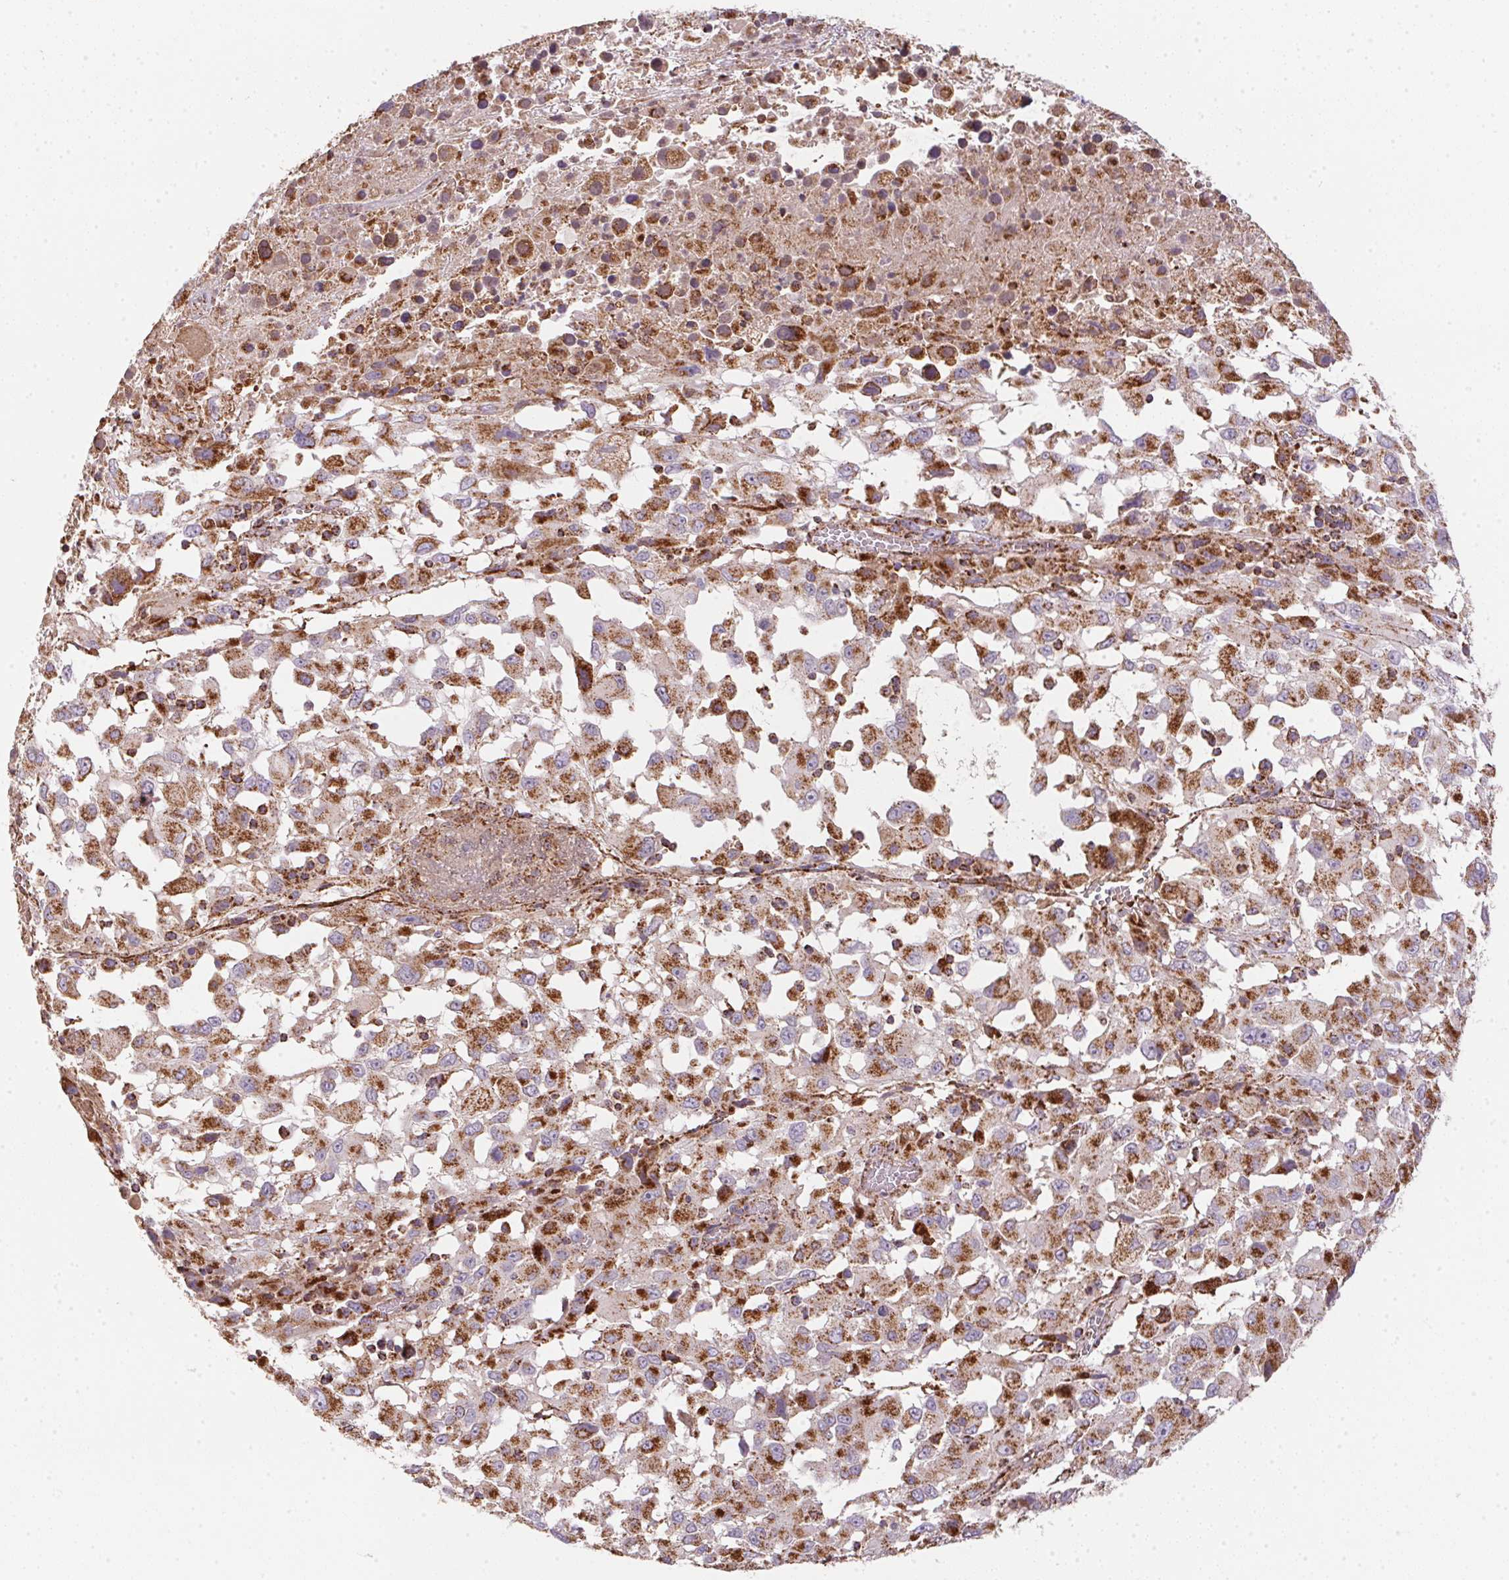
{"staining": {"intensity": "moderate", "quantity": ">75%", "location": "cytoplasmic/membranous"}, "tissue": "melanoma", "cell_type": "Tumor cells", "image_type": "cancer", "snomed": [{"axis": "morphology", "description": "Malignant melanoma, Metastatic site"}, {"axis": "topography", "description": "Soft tissue"}], "caption": "Malignant melanoma (metastatic site) stained for a protein shows moderate cytoplasmic/membranous positivity in tumor cells.", "gene": "NDUFS2", "patient": {"sex": "male", "age": 50}}